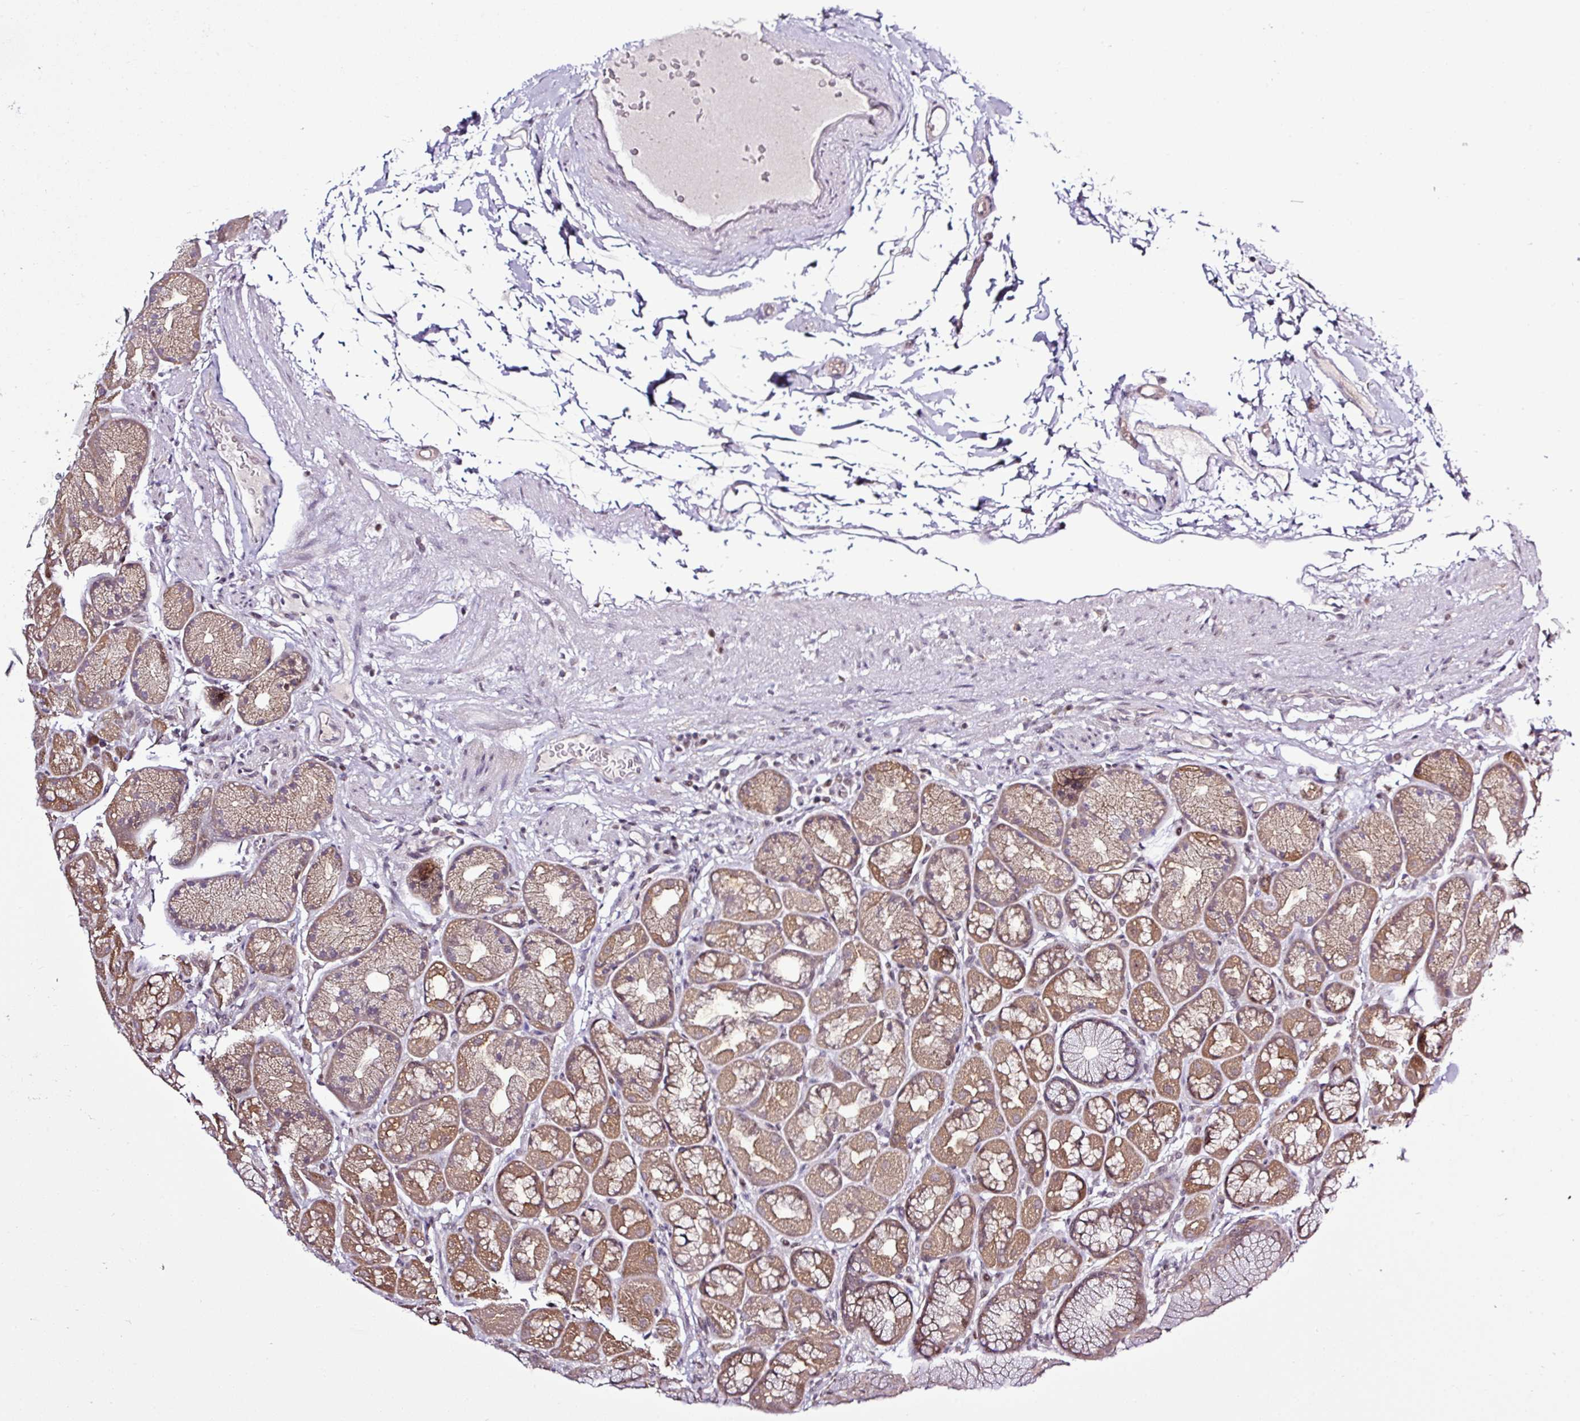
{"staining": {"intensity": "moderate", "quantity": ">75%", "location": "cytoplasmic/membranous"}, "tissue": "stomach", "cell_type": "Glandular cells", "image_type": "normal", "snomed": [{"axis": "morphology", "description": "Normal tissue, NOS"}, {"axis": "topography", "description": "Stomach, lower"}], "caption": "Immunohistochemistry histopathology image of unremarkable stomach stained for a protein (brown), which demonstrates medium levels of moderate cytoplasmic/membranous staining in about >75% of glandular cells.", "gene": "ITPKC", "patient": {"sex": "male", "age": 67}}